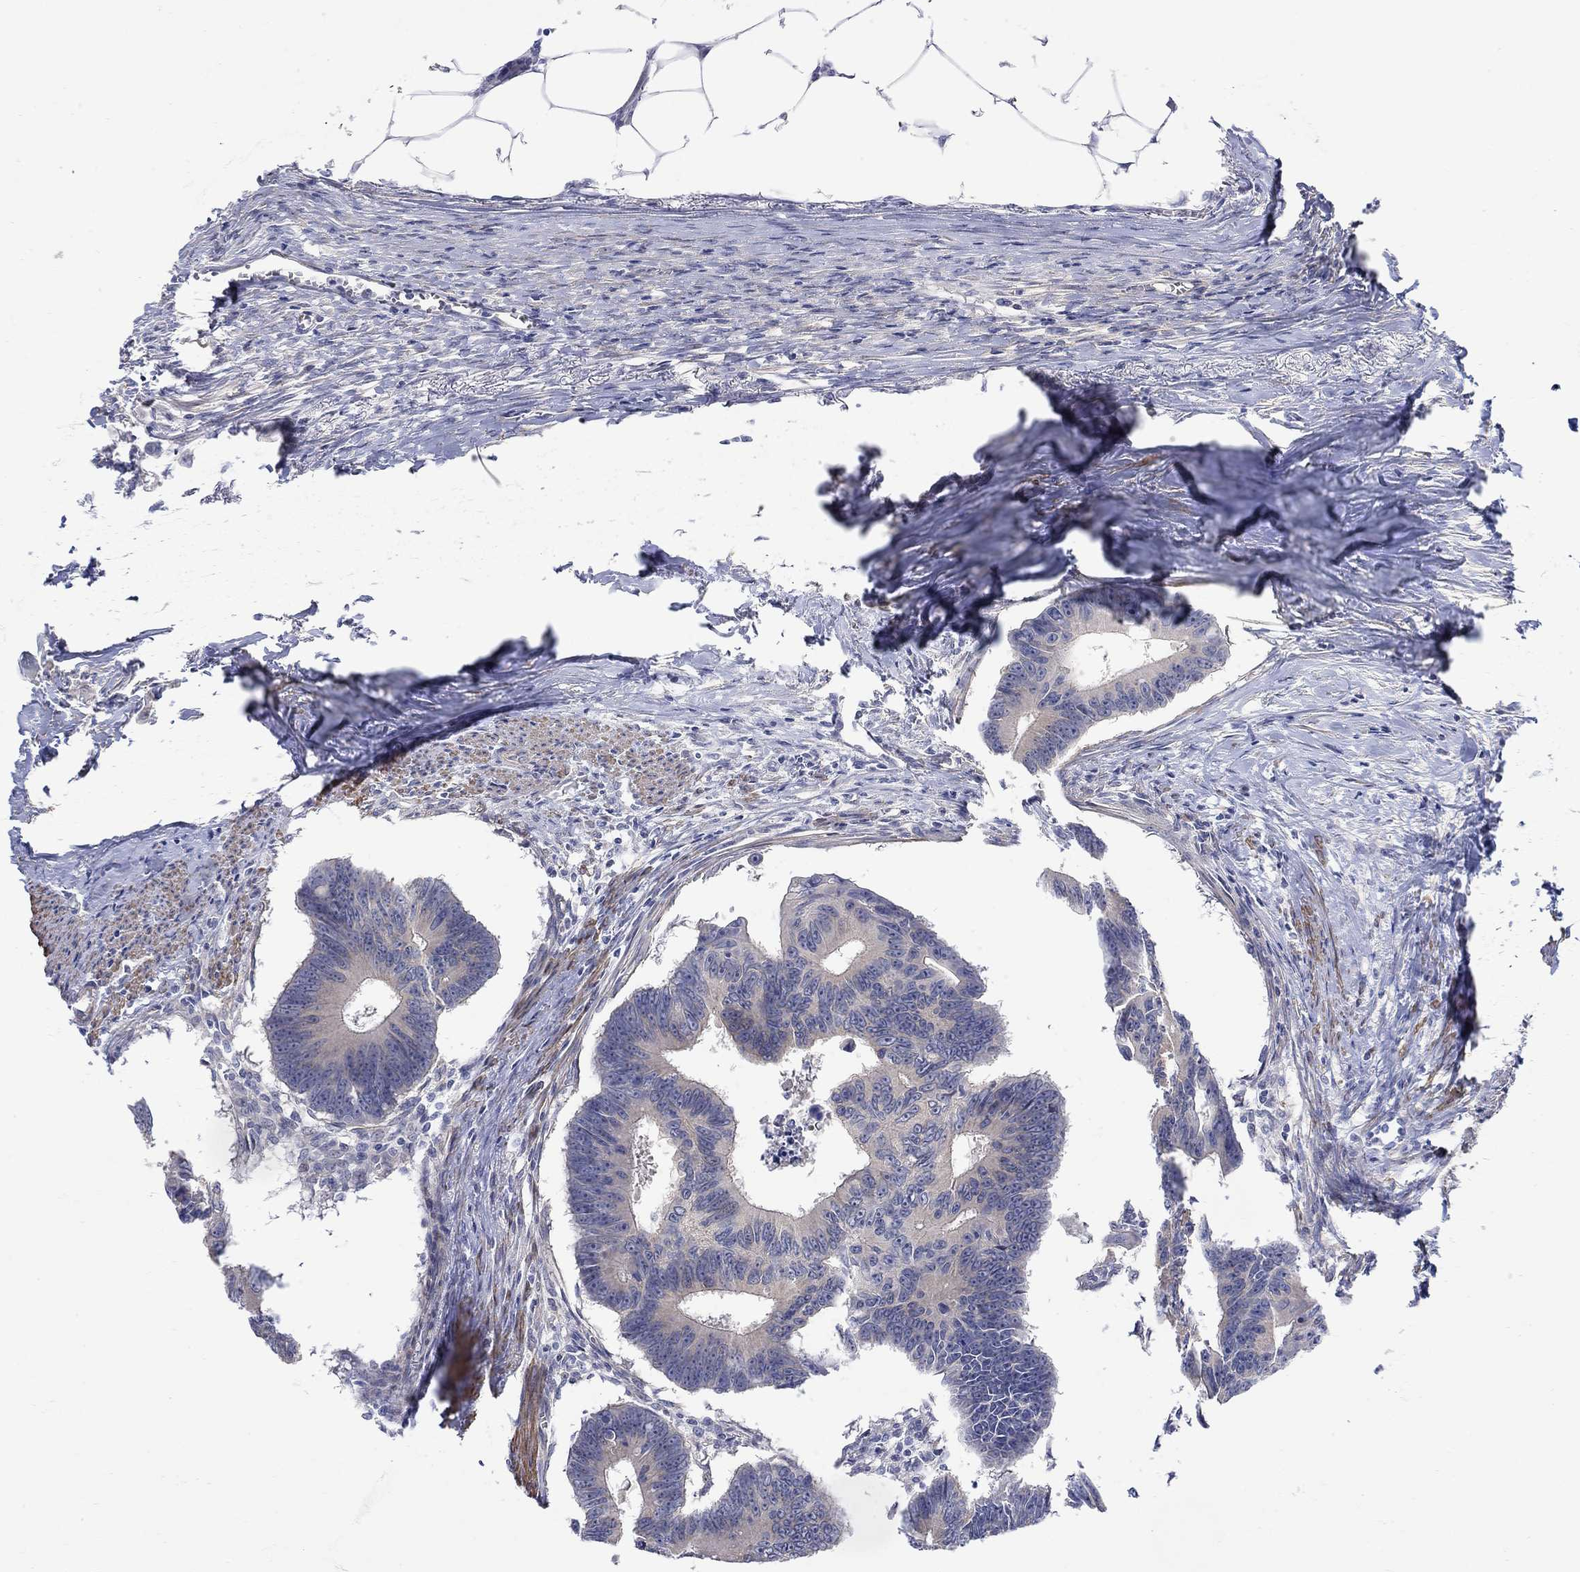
{"staining": {"intensity": "negative", "quantity": "none", "location": "none"}, "tissue": "colorectal cancer", "cell_type": "Tumor cells", "image_type": "cancer", "snomed": [{"axis": "morphology", "description": "Adenocarcinoma, NOS"}, {"axis": "topography", "description": "Colon"}], "caption": "IHC of human colorectal cancer demonstrates no positivity in tumor cells.", "gene": "SCN7A", "patient": {"sex": "male", "age": 70}}